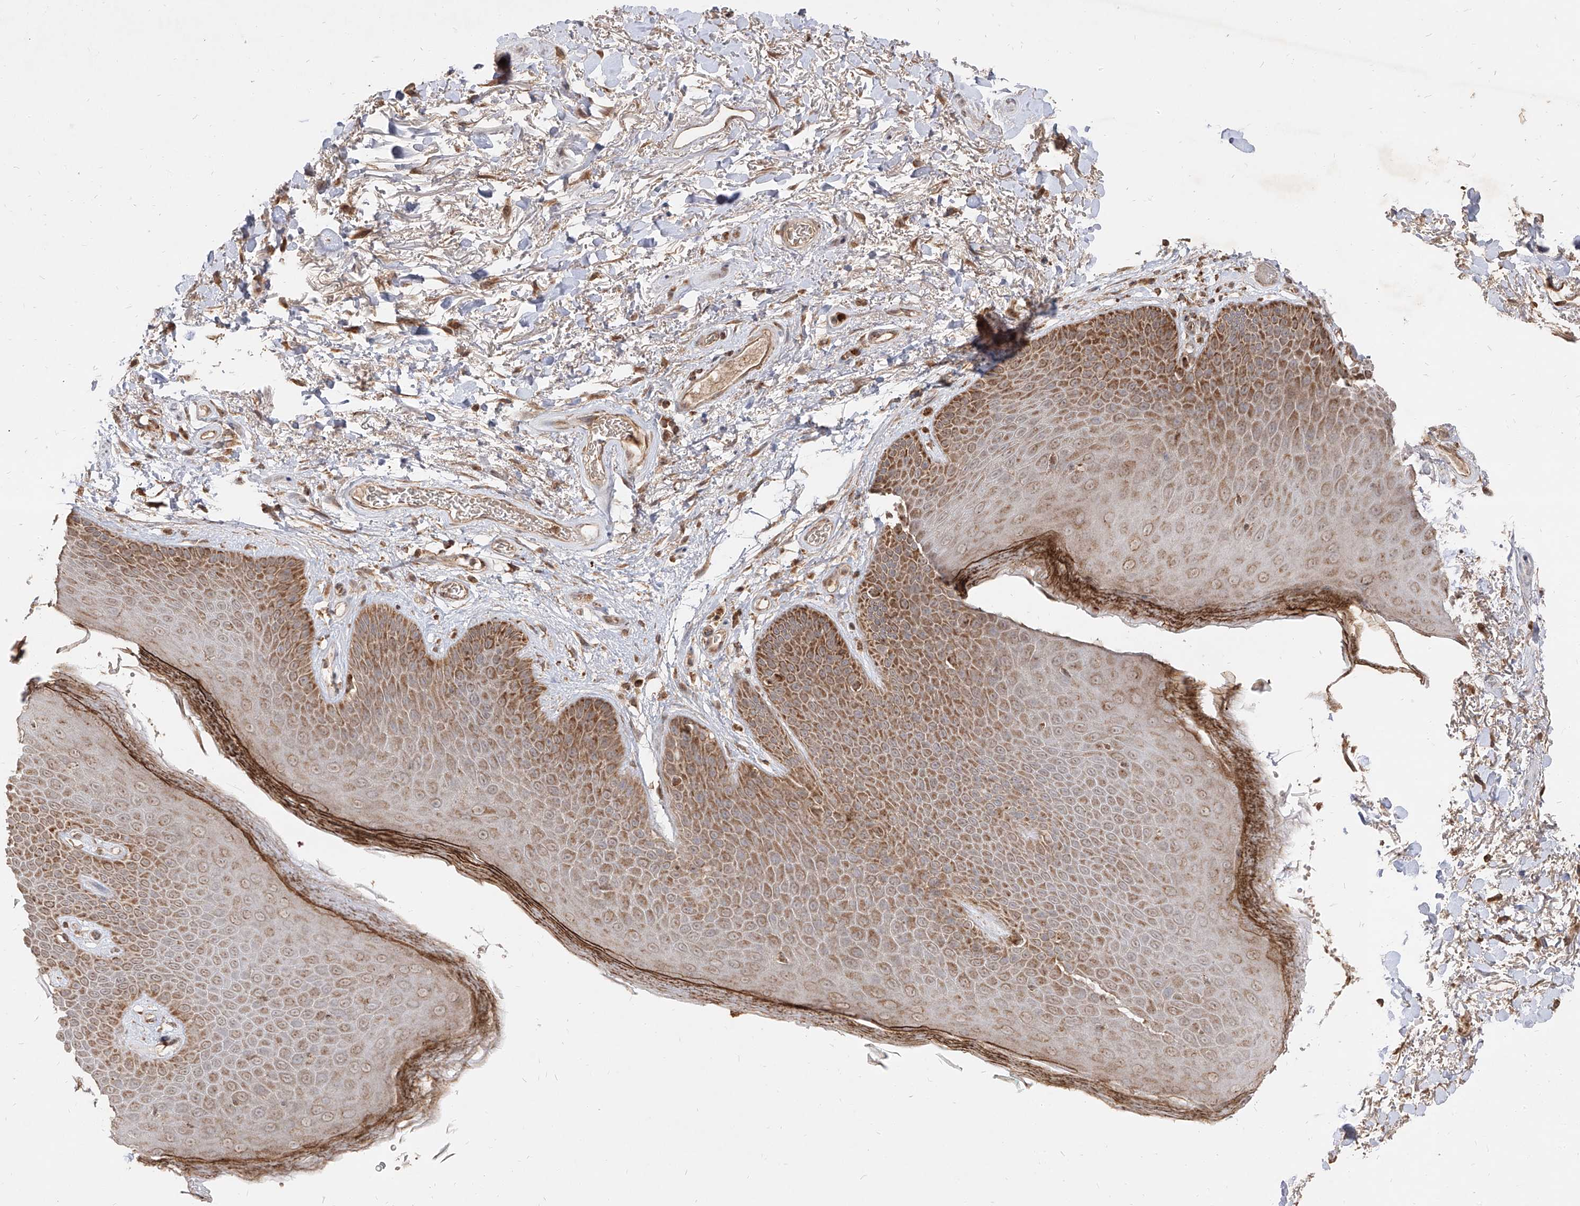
{"staining": {"intensity": "moderate", "quantity": ">75%", "location": "cytoplasmic/membranous"}, "tissue": "skin", "cell_type": "Epidermal cells", "image_type": "normal", "snomed": [{"axis": "morphology", "description": "Normal tissue, NOS"}, {"axis": "topography", "description": "Anal"}], "caption": "Skin stained with immunohistochemistry (IHC) exhibits moderate cytoplasmic/membranous positivity in approximately >75% of epidermal cells. (brown staining indicates protein expression, while blue staining denotes nuclei).", "gene": "AIM2", "patient": {"sex": "male", "age": 74}}